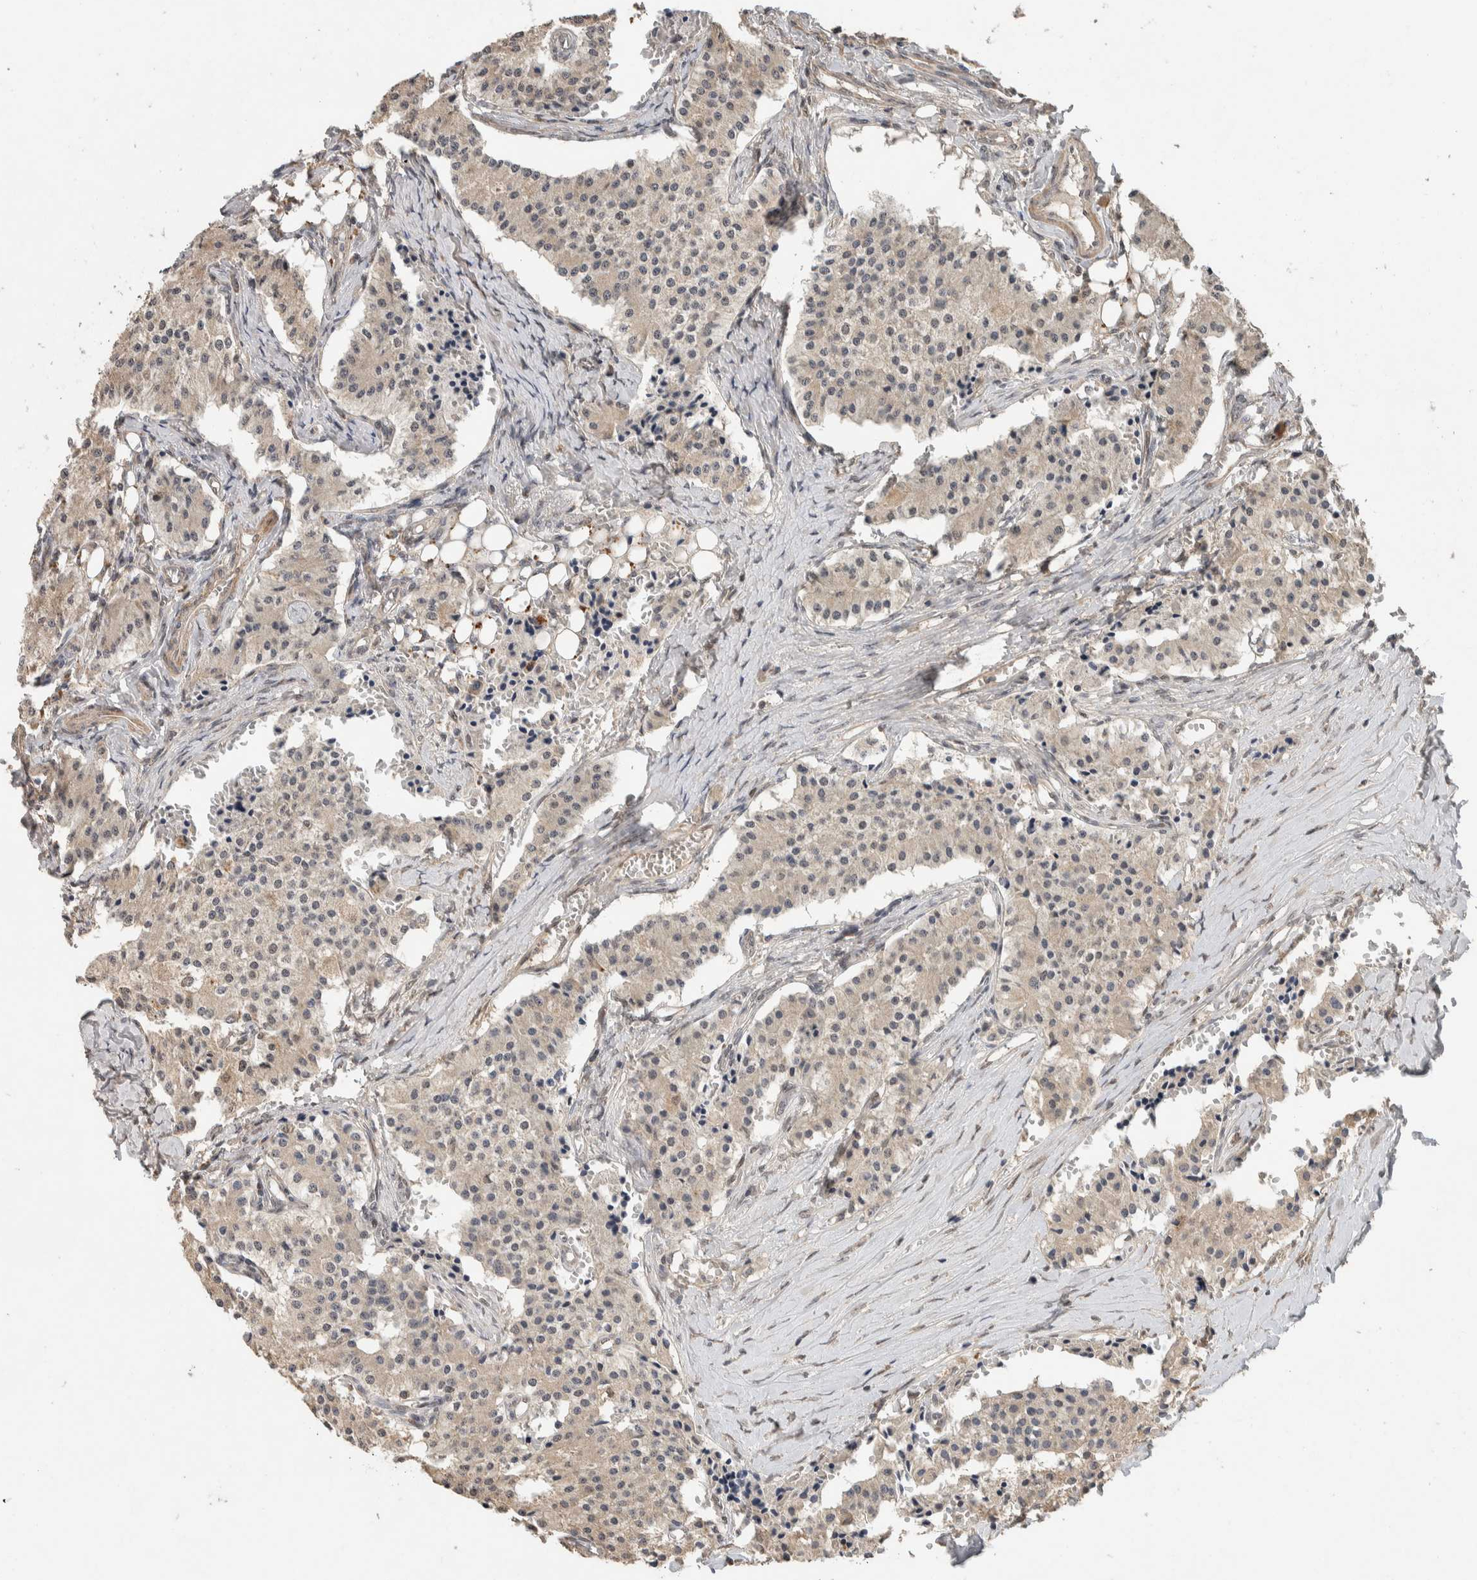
{"staining": {"intensity": "weak", "quantity": ">75%", "location": "cytoplasmic/membranous"}, "tissue": "carcinoid", "cell_type": "Tumor cells", "image_type": "cancer", "snomed": [{"axis": "morphology", "description": "Carcinoid, malignant, NOS"}, {"axis": "topography", "description": "Colon"}], "caption": "This is a photomicrograph of immunohistochemistry (IHC) staining of carcinoid, which shows weak expression in the cytoplasmic/membranous of tumor cells.", "gene": "CYSRT1", "patient": {"sex": "female", "age": 52}}